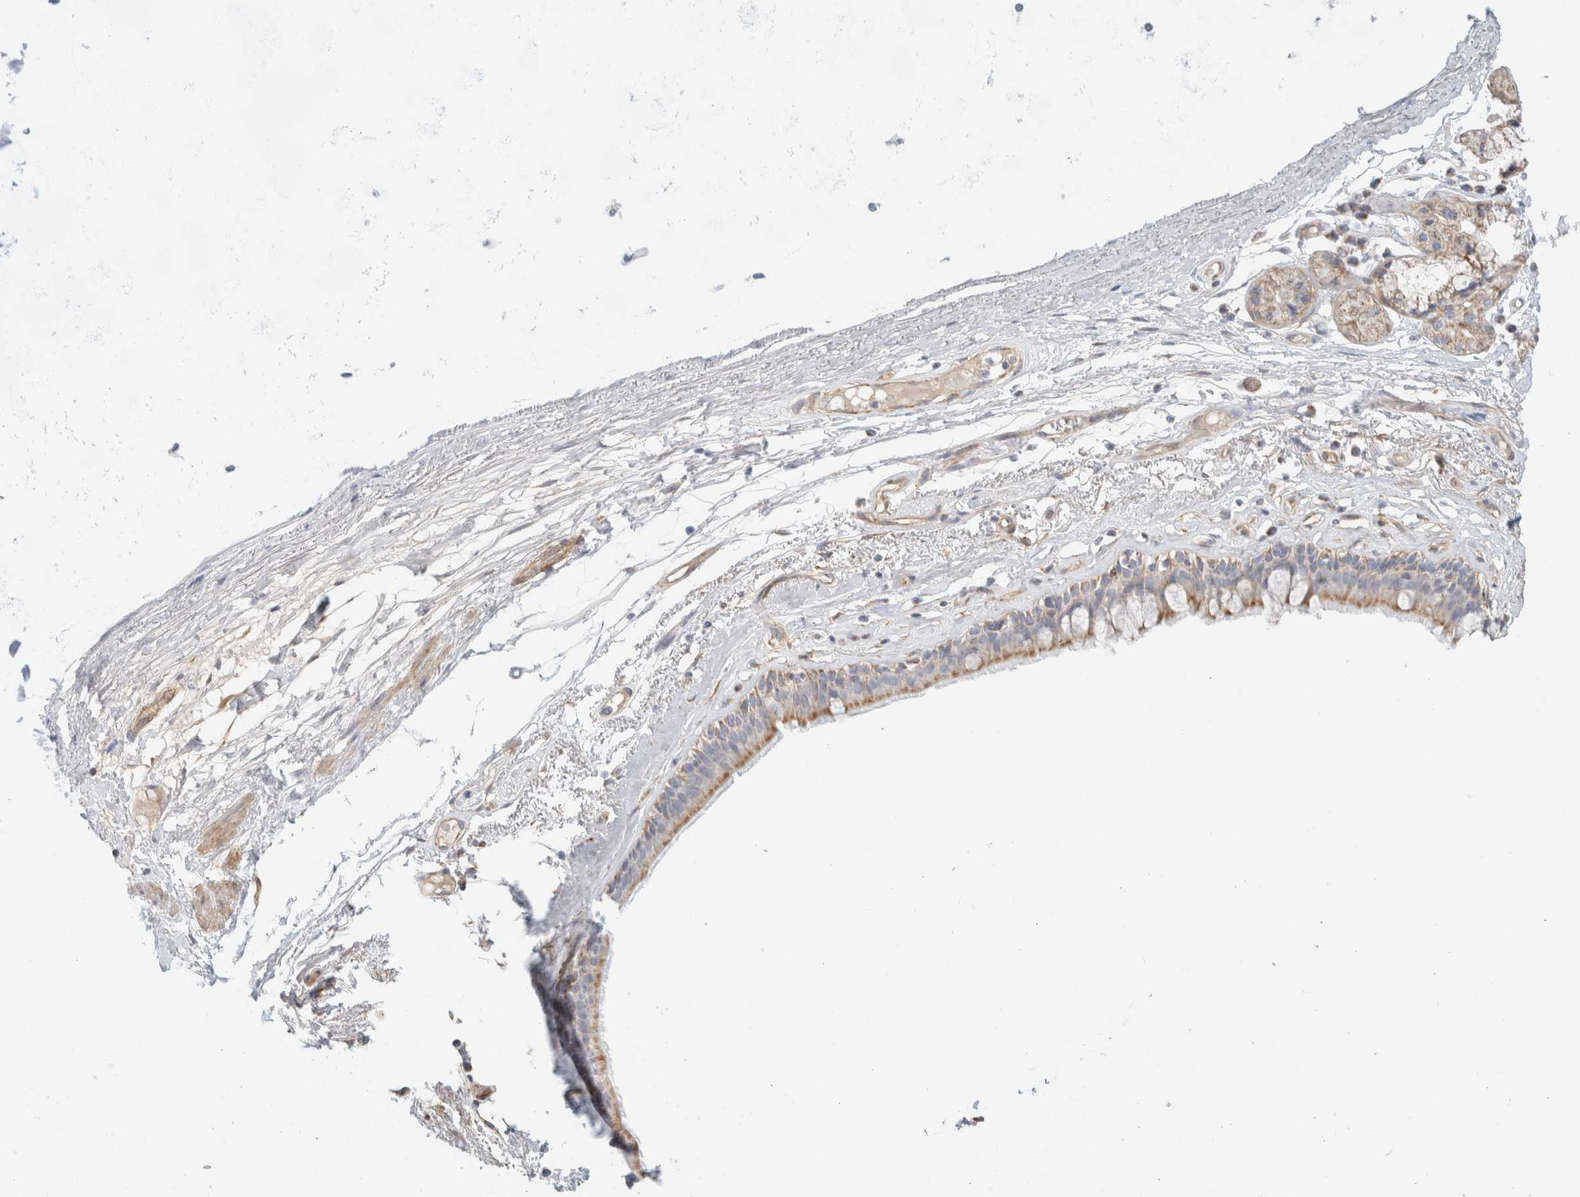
{"staining": {"intensity": "moderate", "quantity": ">75%", "location": "cytoplasmic/membranous"}, "tissue": "bronchus", "cell_type": "Respiratory epithelial cells", "image_type": "normal", "snomed": [{"axis": "morphology", "description": "Normal tissue, NOS"}, {"axis": "topography", "description": "Cartilage tissue"}], "caption": "About >75% of respiratory epithelial cells in unremarkable bronchus exhibit moderate cytoplasmic/membranous protein positivity as visualized by brown immunohistochemical staining.", "gene": "MRM3", "patient": {"sex": "female", "age": 63}}